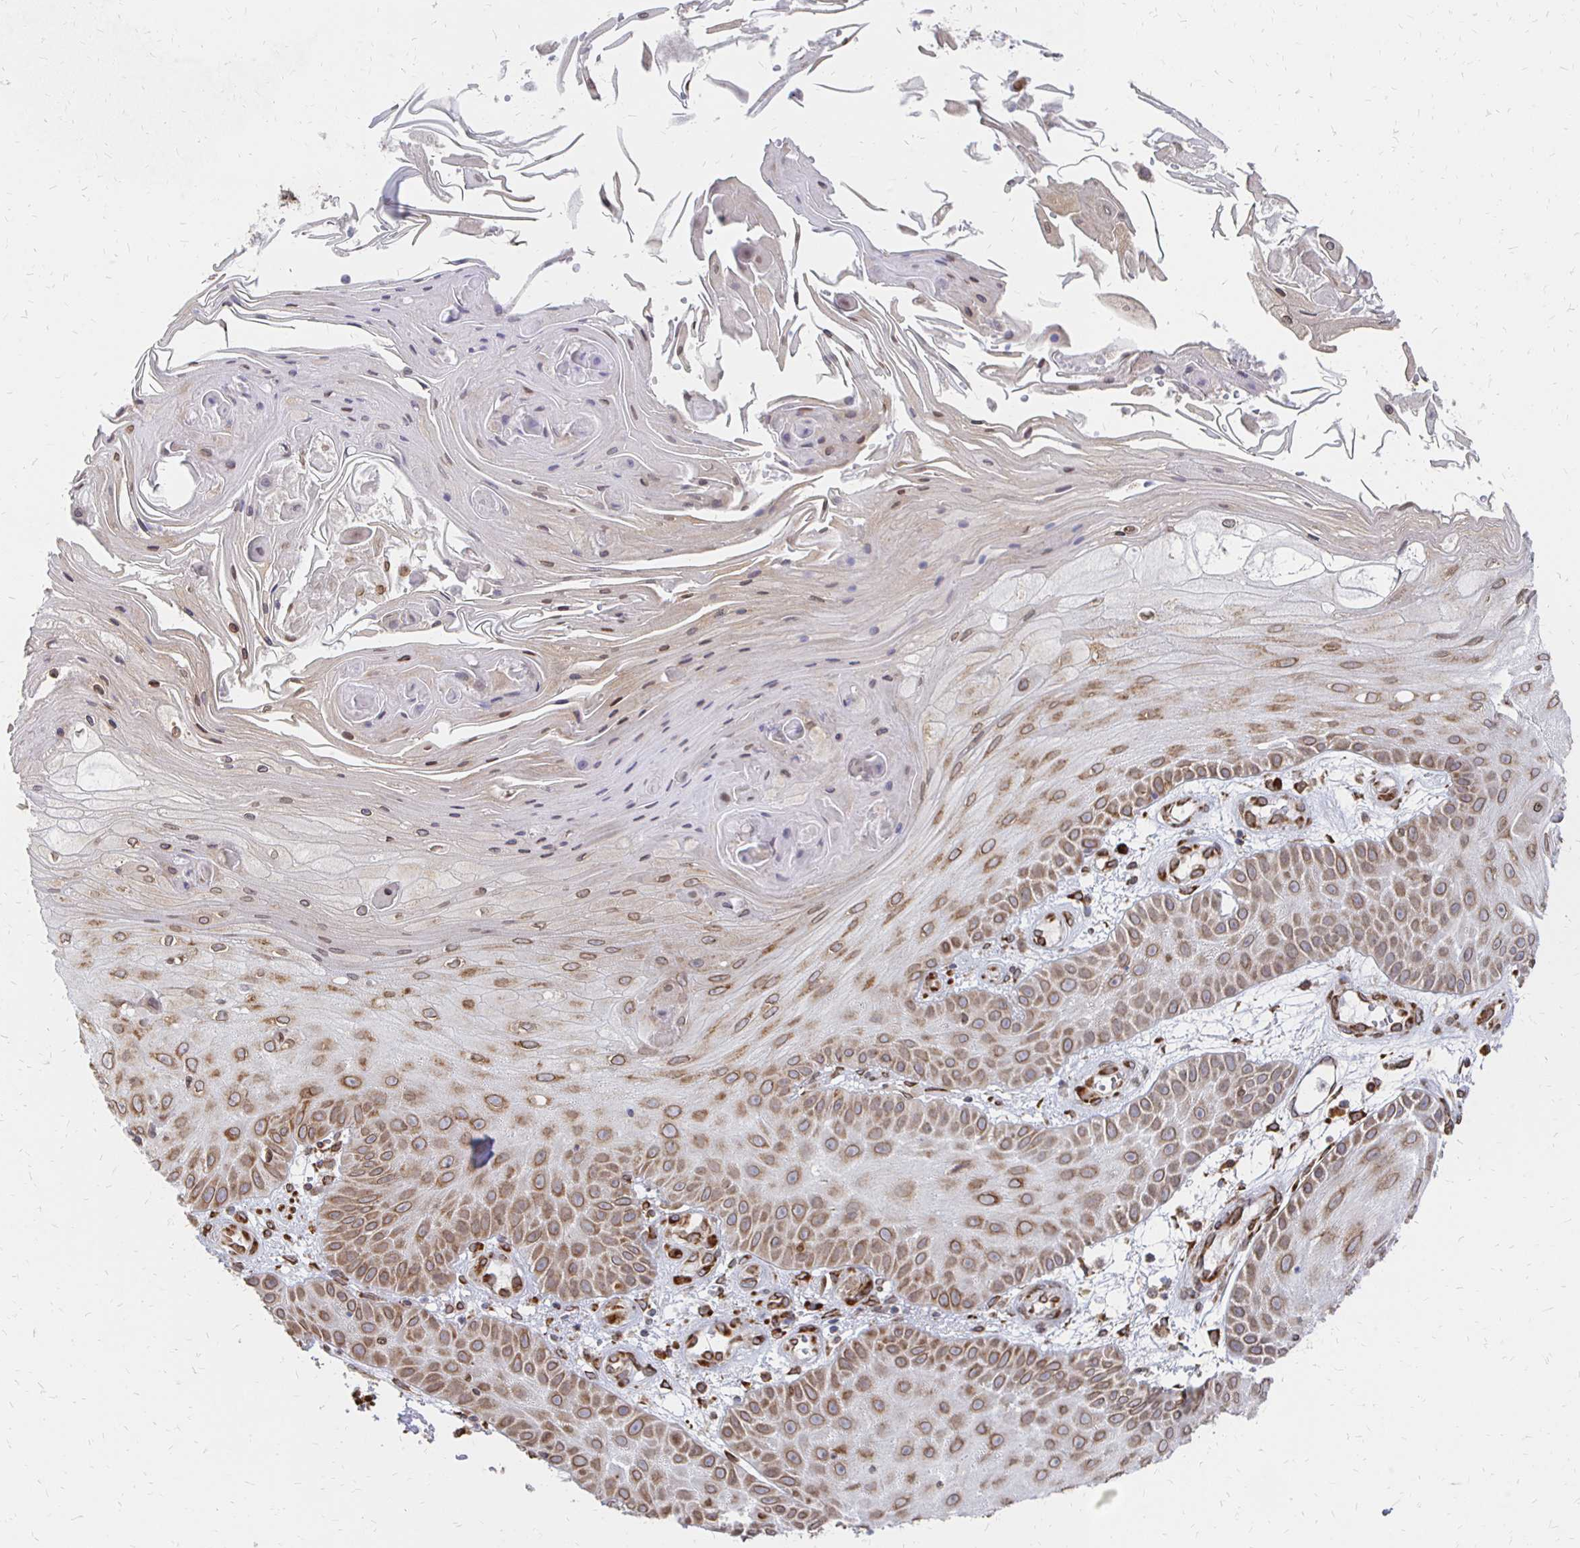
{"staining": {"intensity": "moderate", "quantity": ">75%", "location": "cytoplasmic/membranous,nuclear"}, "tissue": "skin cancer", "cell_type": "Tumor cells", "image_type": "cancer", "snomed": [{"axis": "morphology", "description": "Squamous cell carcinoma, NOS"}, {"axis": "topography", "description": "Skin"}], "caption": "An image of skin cancer stained for a protein demonstrates moderate cytoplasmic/membranous and nuclear brown staining in tumor cells. (DAB (3,3'-diaminobenzidine) IHC with brightfield microscopy, high magnification).", "gene": "PELI3", "patient": {"sex": "male", "age": 70}}